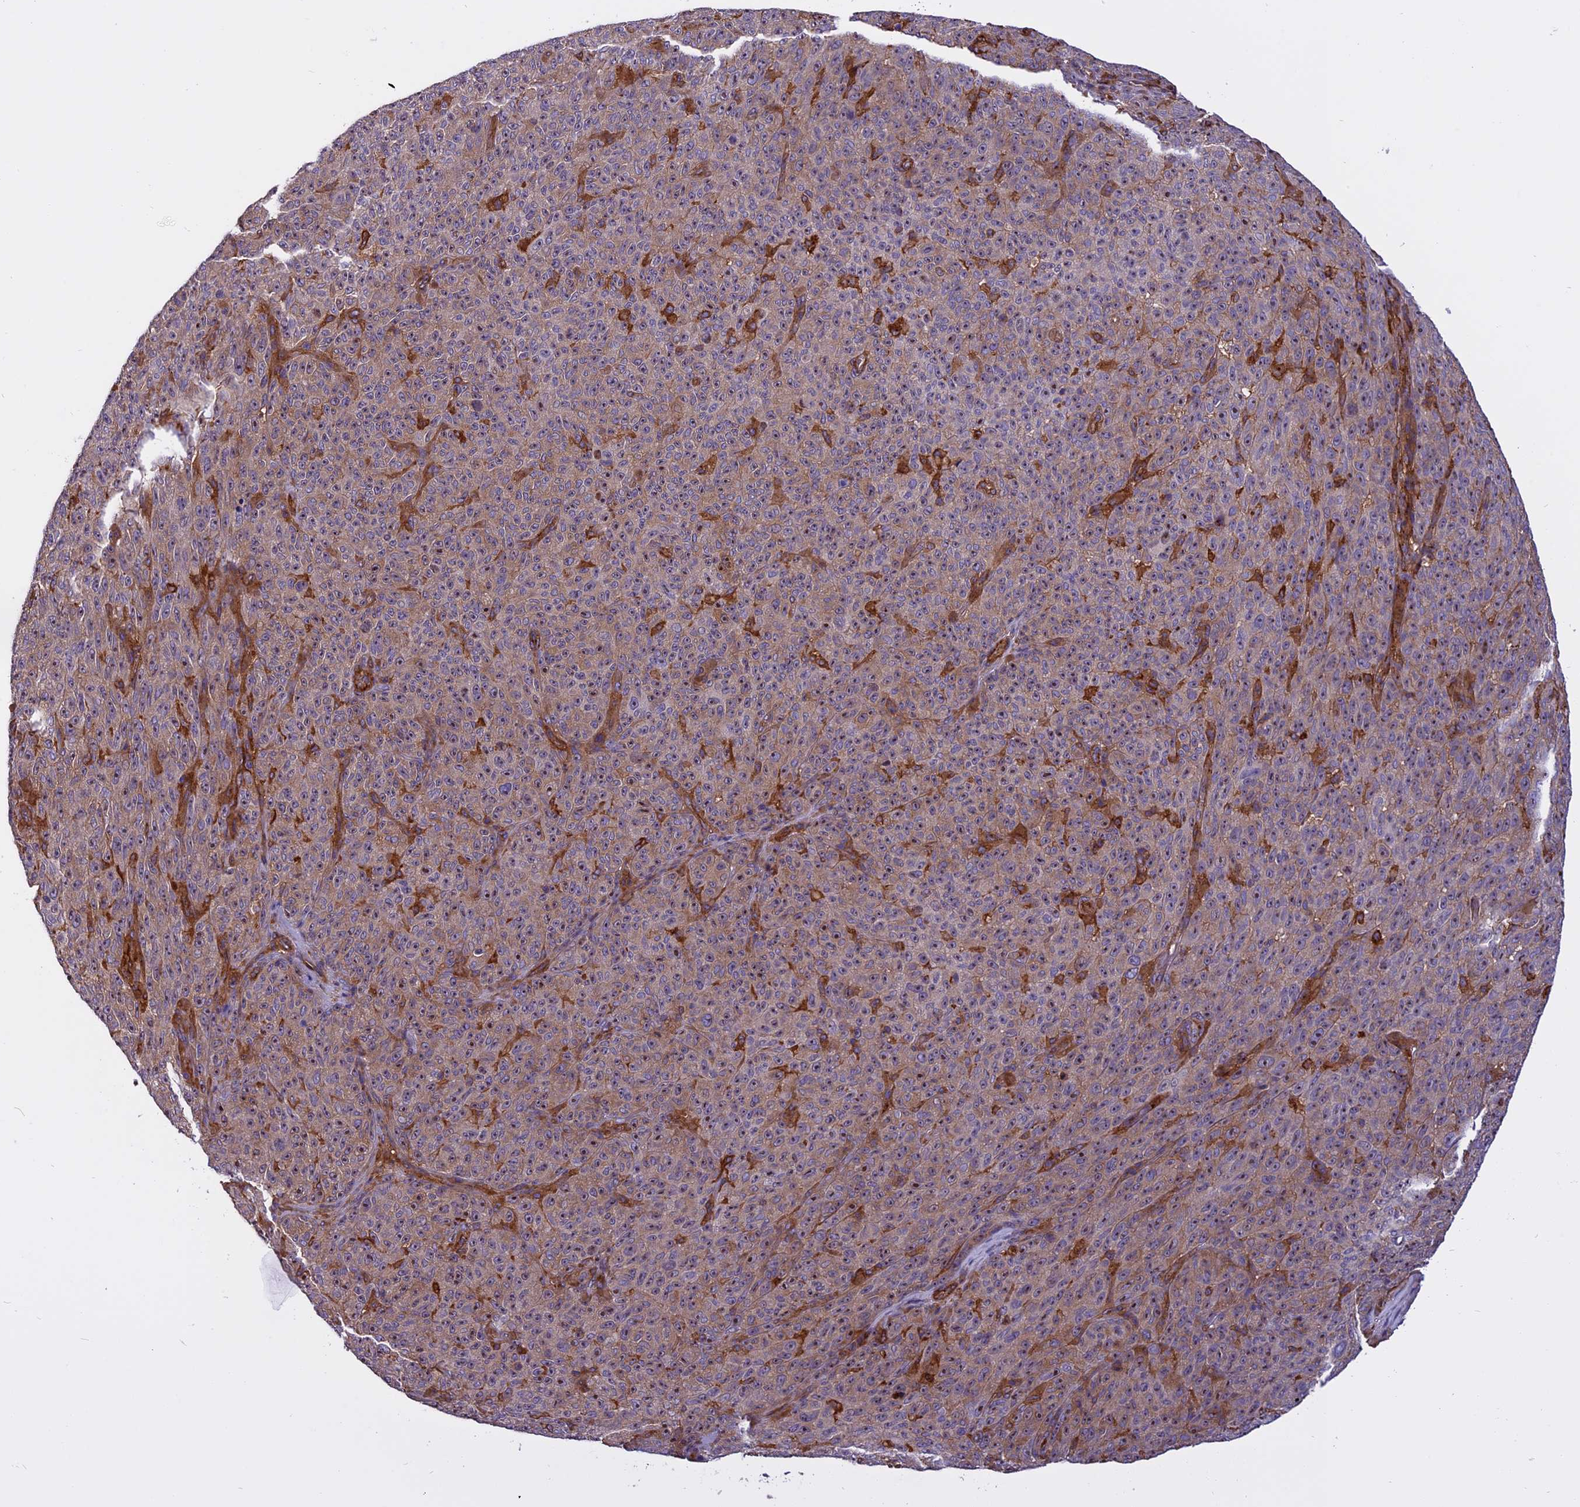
{"staining": {"intensity": "weak", "quantity": "25%-75%", "location": "cytoplasmic/membranous,nuclear"}, "tissue": "melanoma", "cell_type": "Tumor cells", "image_type": "cancer", "snomed": [{"axis": "morphology", "description": "Malignant melanoma, NOS"}, {"axis": "topography", "description": "Skin"}], "caption": "There is low levels of weak cytoplasmic/membranous and nuclear expression in tumor cells of melanoma, as demonstrated by immunohistochemical staining (brown color).", "gene": "EHBP1L1", "patient": {"sex": "female", "age": 82}}